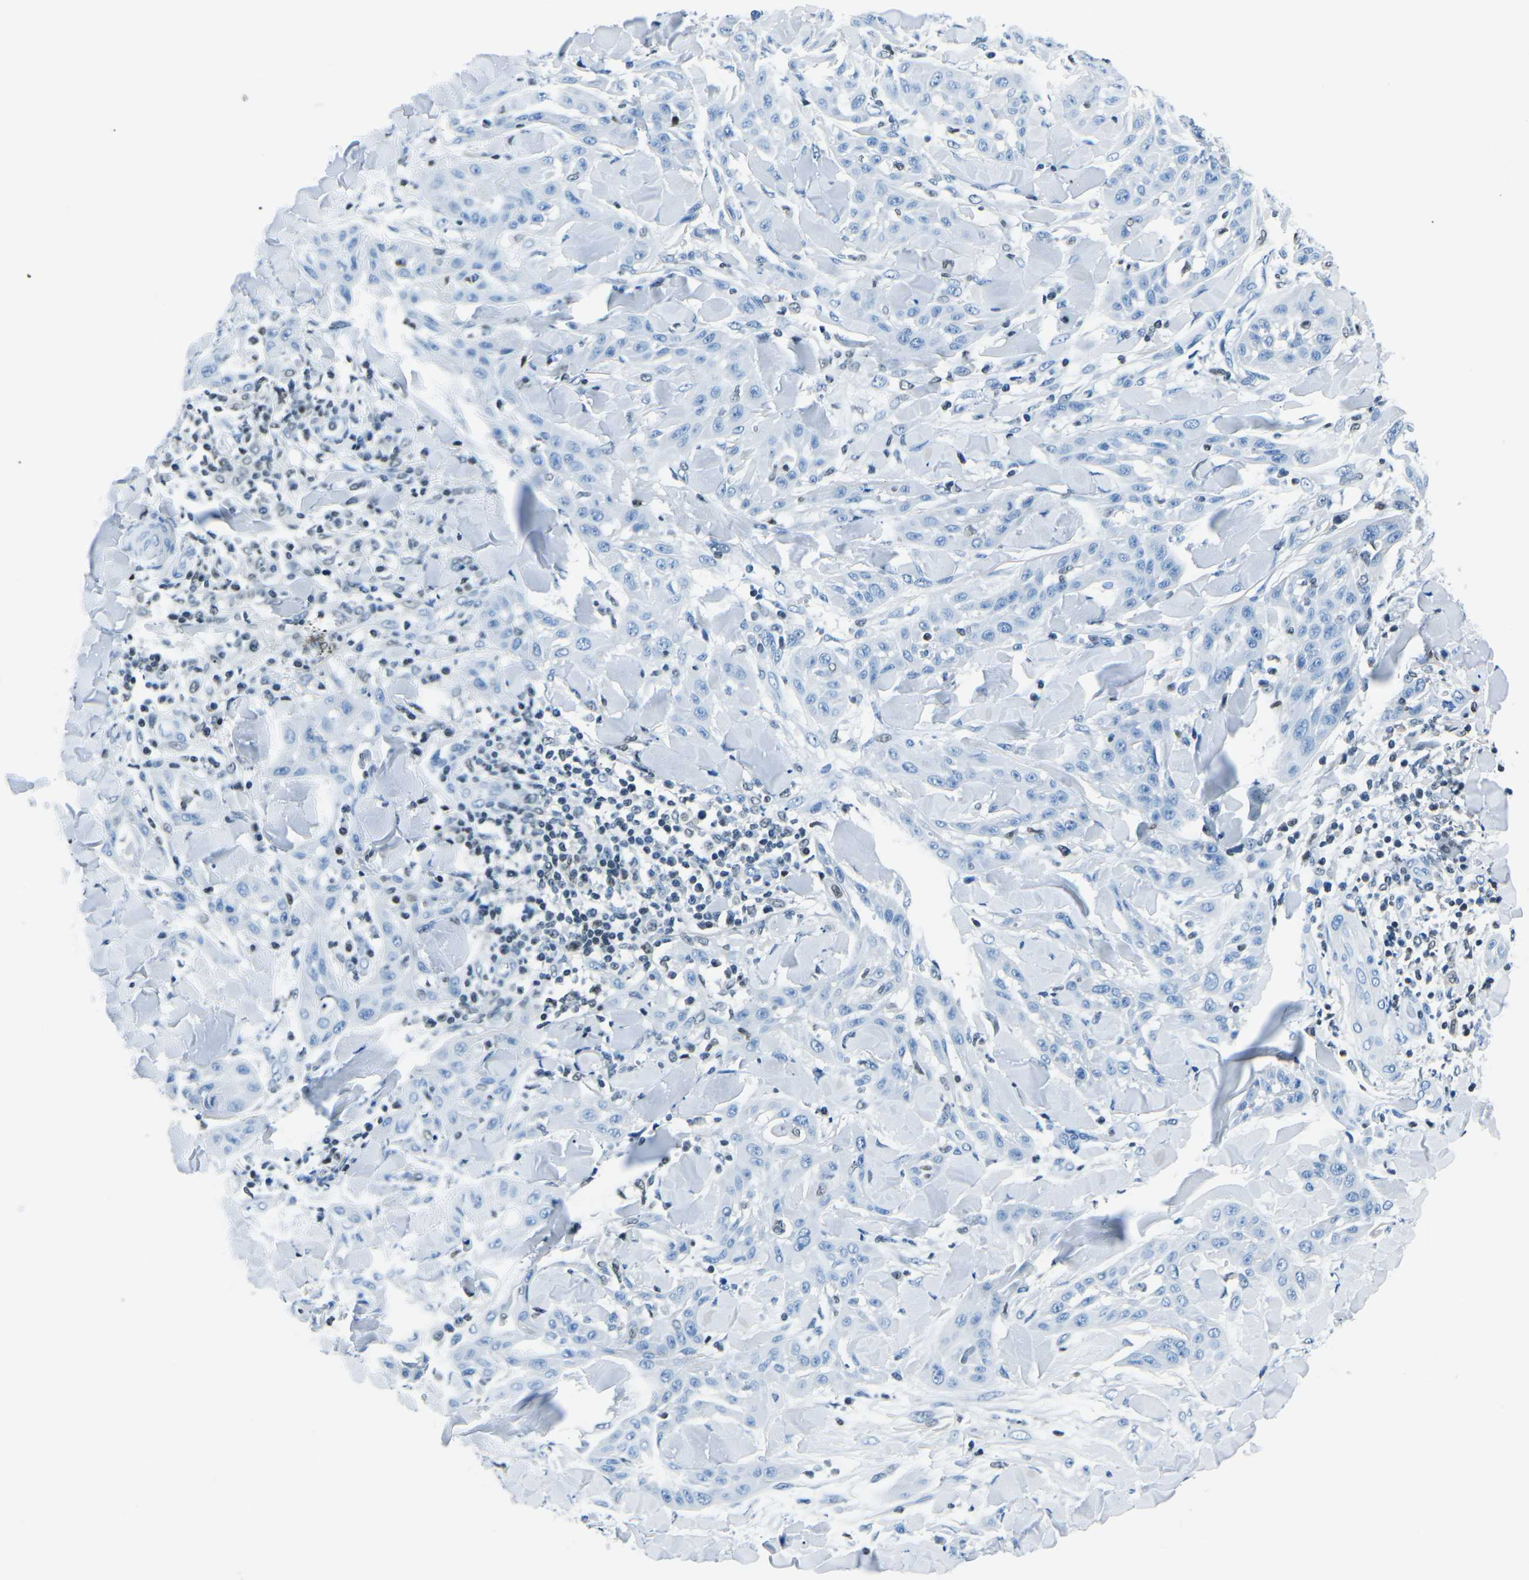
{"staining": {"intensity": "negative", "quantity": "none", "location": "none"}, "tissue": "skin cancer", "cell_type": "Tumor cells", "image_type": "cancer", "snomed": [{"axis": "morphology", "description": "Squamous cell carcinoma, NOS"}, {"axis": "topography", "description": "Skin"}], "caption": "This is an immunohistochemistry (IHC) histopathology image of squamous cell carcinoma (skin). There is no positivity in tumor cells.", "gene": "CELF2", "patient": {"sex": "male", "age": 24}}